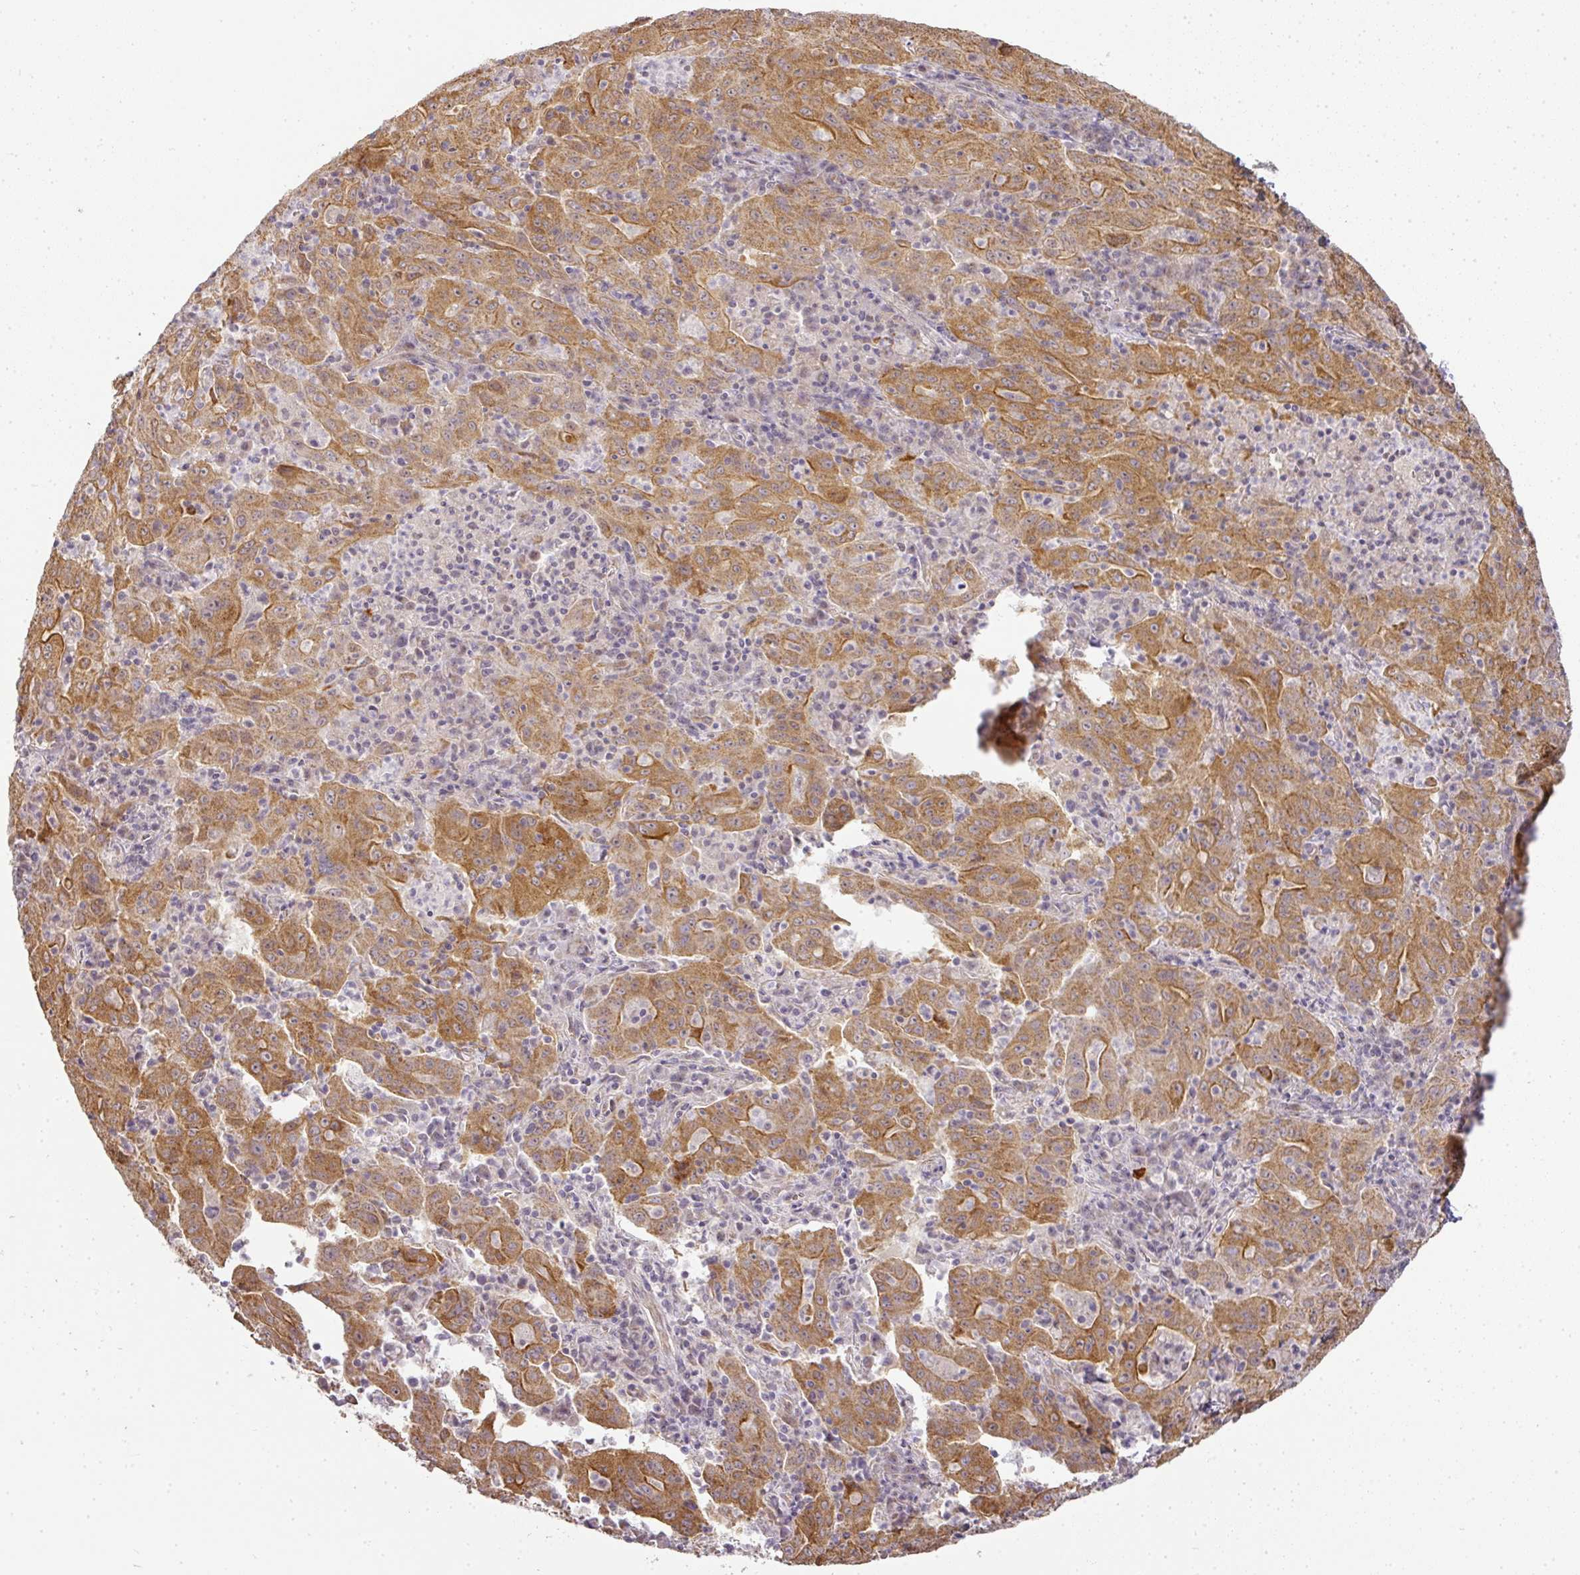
{"staining": {"intensity": "moderate", "quantity": ">75%", "location": "cytoplasmic/membranous"}, "tissue": "pancreatic cancer", "cell_type": "Tumor cells", "image_type": "cancer", "snomed": [{"axis": "morphology", "description": "Adenocarcinoma, NOS"}, {"axis": "topography", "description": "Pancreas"}], "caption": "A histopathology image of pancreatic adenocarcinoma stained for a protein shows moderate cytoplasmic/membranous brown staining in tumor cells. The staining is performed using DAB brown chromogen to label protein expression. The nuclei are counter-stained blue using hematoxylin.", "gene": "MYOM2", "patient": {"sex": "male", "age": 63}}